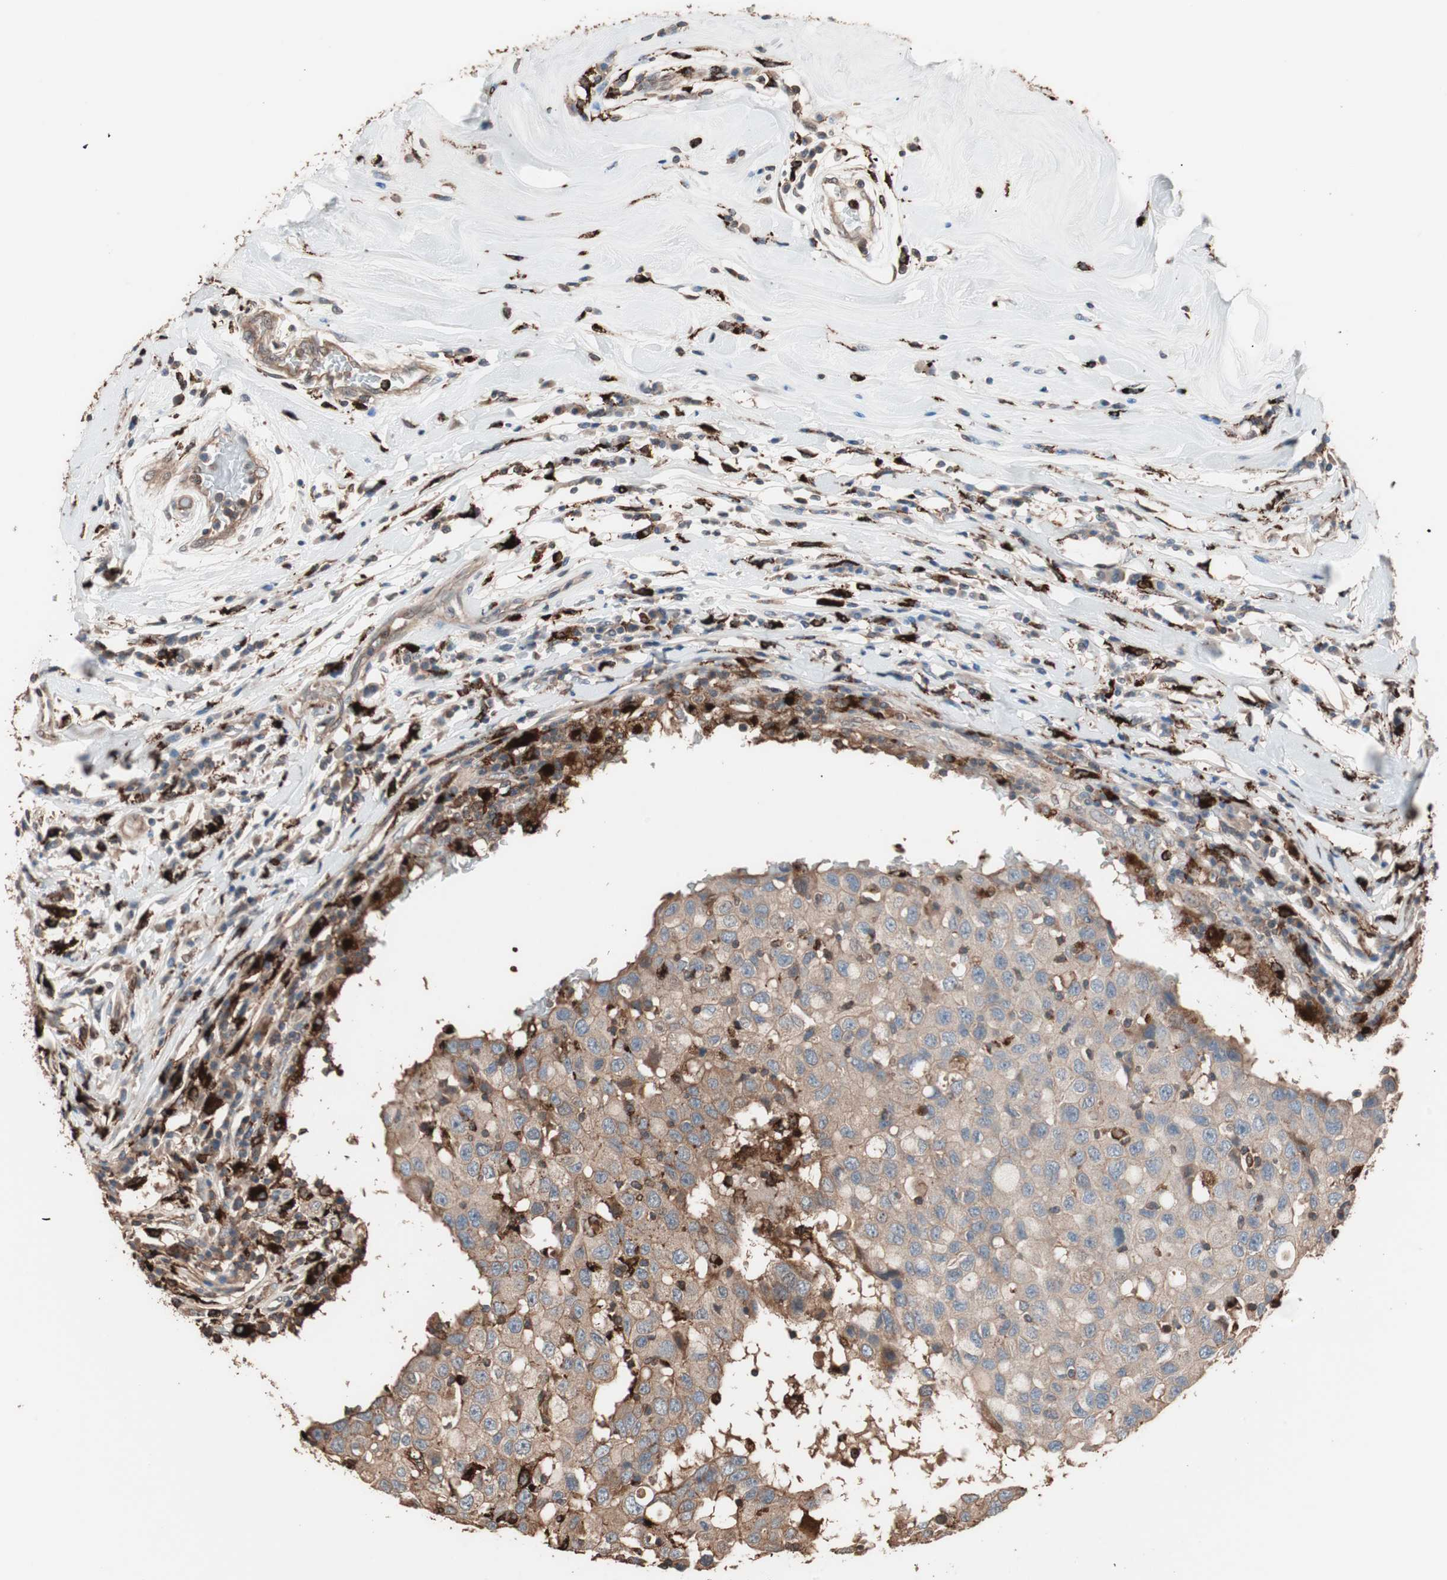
{"staining": {"intensity": "moderate", "quantity": ">75%", "location": "cytoplasmic/membranous"}, "tissue": "breast cancer", "cell_type": "Tumor cells", "image_type": "cancer", "snomed": [{"axis": "morphology", "description": "Duct carcinoma"}, {"axis": "topography", "description": "Breast"}], "caption": "The image demonstrates a brown stain indicating the presence of a protein in the cytoplasmic/membranous of tumor cells in breast infiltrating ductal carcinoma.", "gene": "CCT3", "patient": {"sex": "female", "age": 27}}